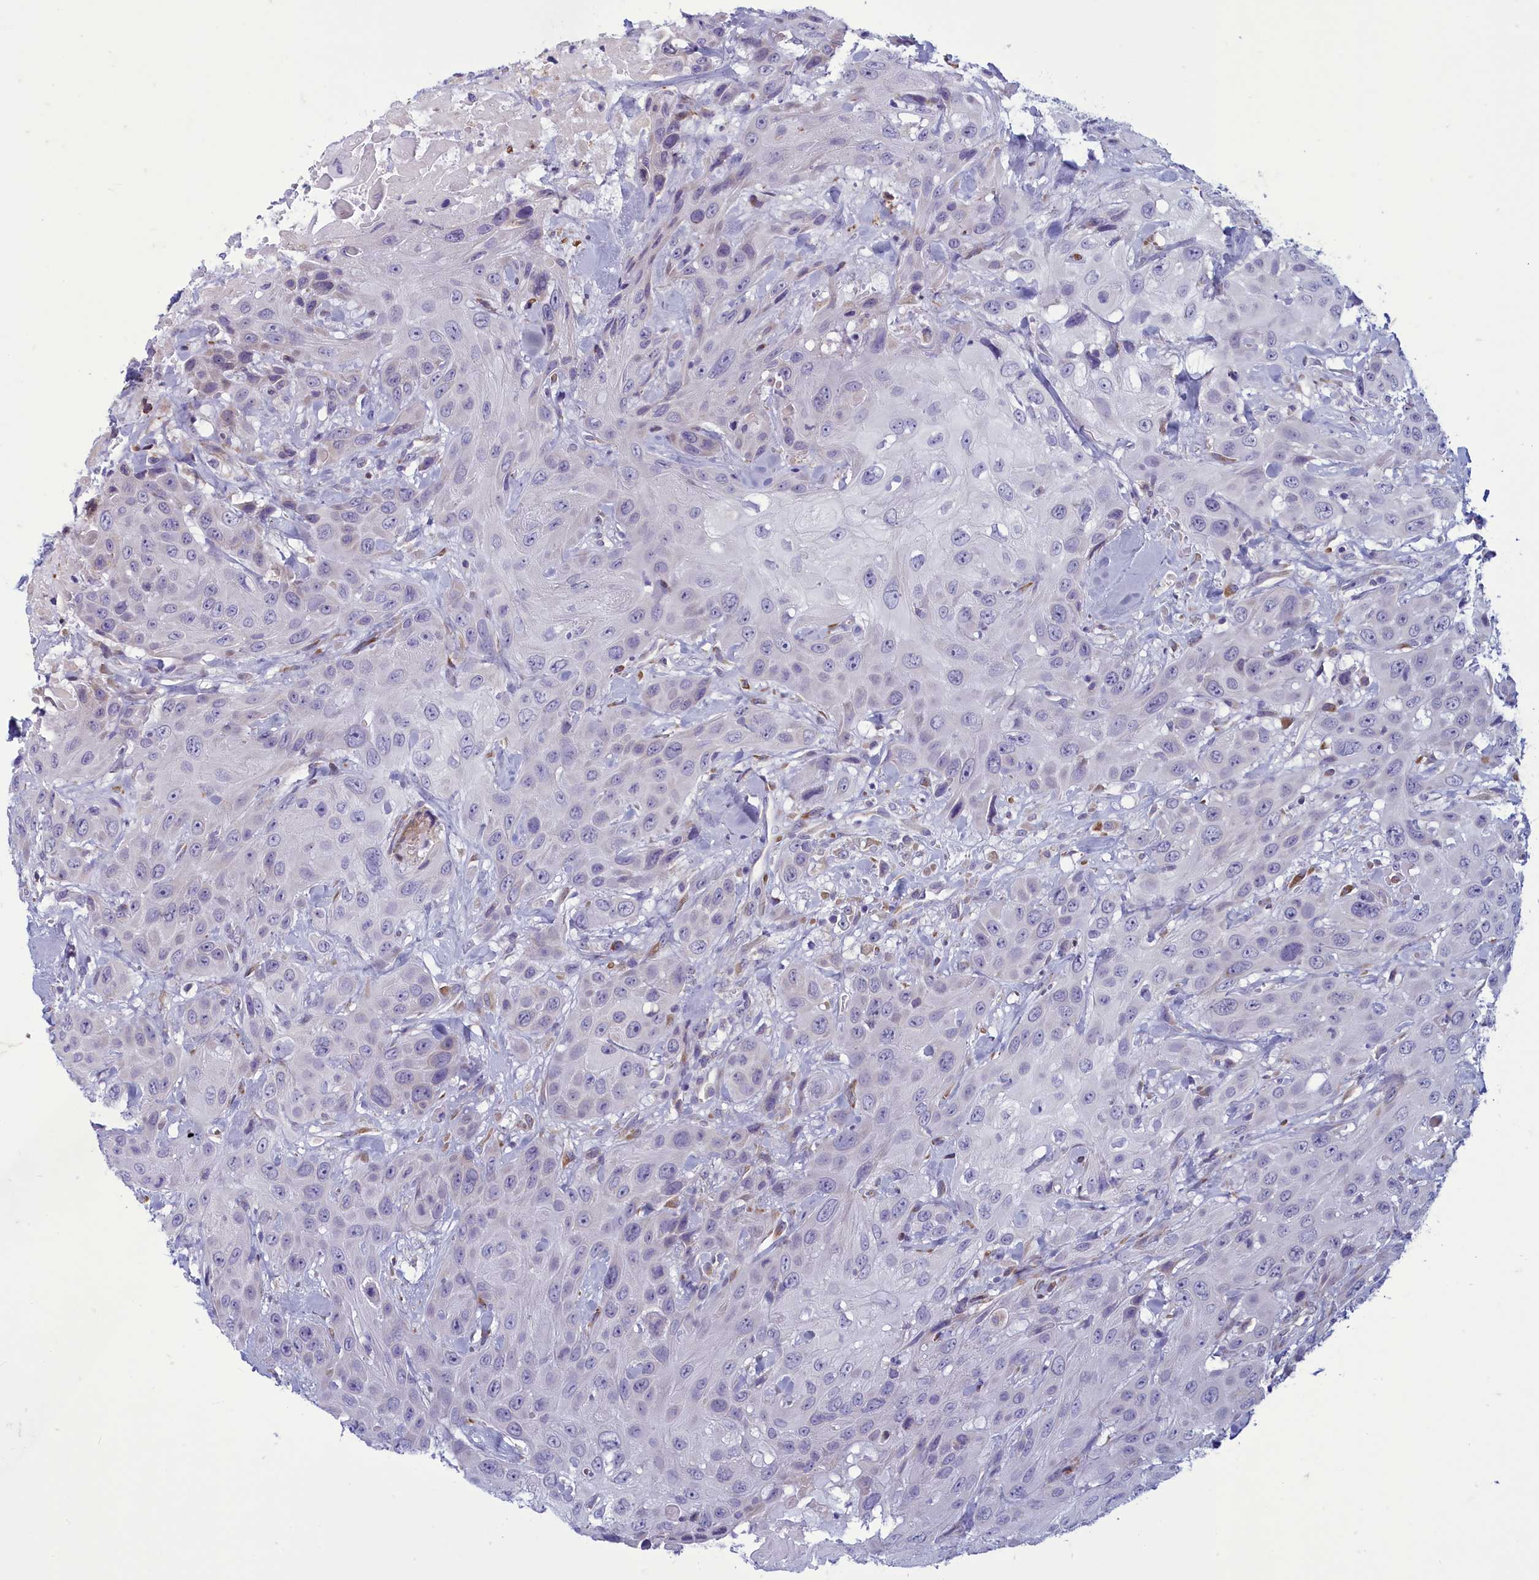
{"staining": {"intensity": "negative", "quantity": "none", "location": "none"}, "tissue": "head and neck cancer", "cell_type": "Tumor cells", "image_type": "cancer", "snomed": [{"axis": "morphology", "description": "Squamous cell carcinoma, NOS"}, {"axis": "topography", "description": "Head-Neck"}], "caption": "Tumor cells are negative for brown protein staining in squamous cell carcinoma (head and neck).", "gene": "CENATAC", "patient": {"sex": "male", "age": 81}}